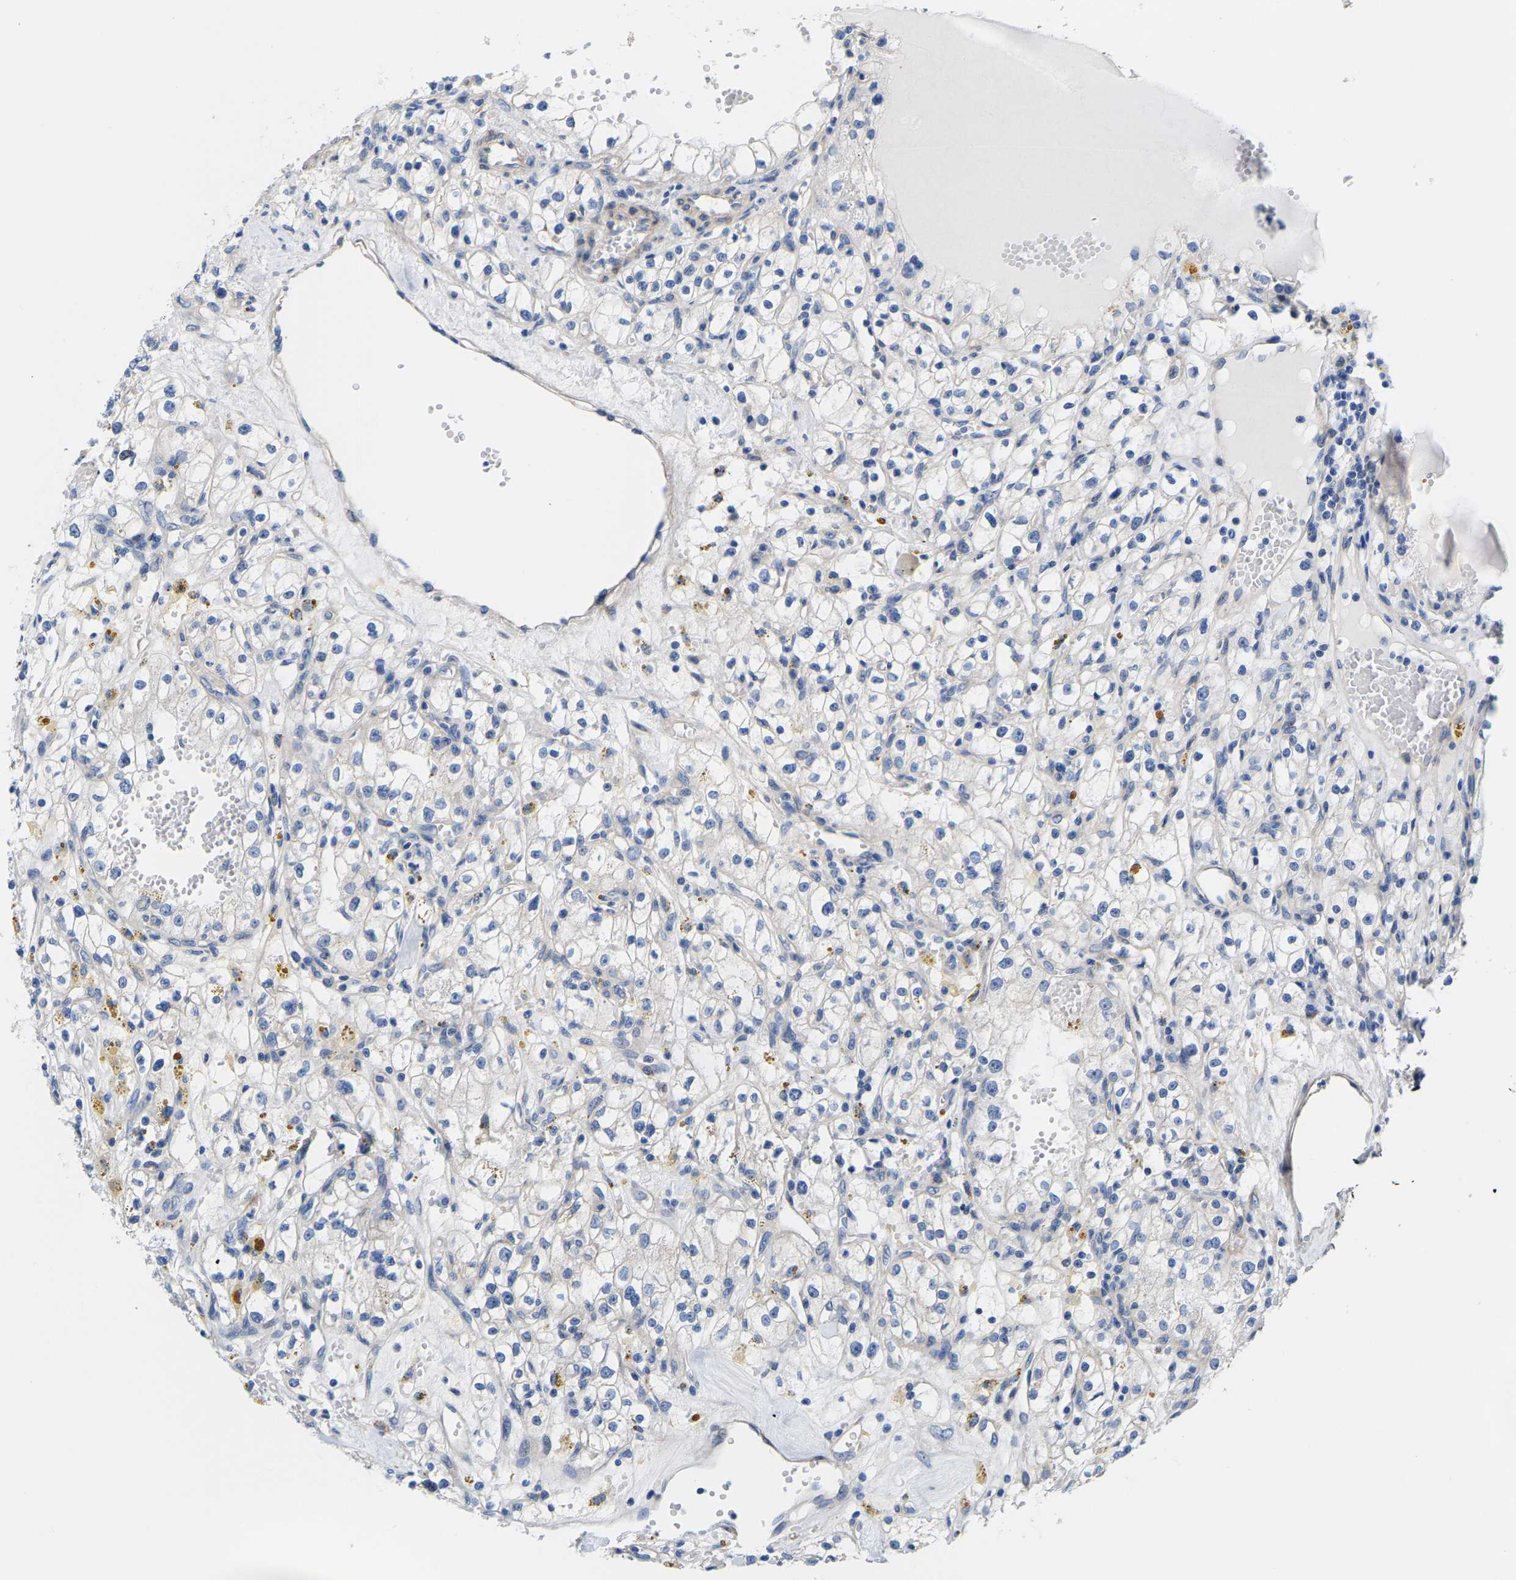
{"staining": {"intensity": "negative", "quantity": "none", "location": "none"}, "tissue": "renal cancer", "cell_type": "Tumor cells", "image_type": "cancer", "snomed": [{"axis": "morphology", "description": "Adenocarcinoma, NOS"}, {"axis": "topography", "description": "Kidney"}], "caption": "Tumor cells show no significant staining in adenocarcinoma (renal).", "gene": "DSCAM", "patient": {"sex": "male", "age": 56}}